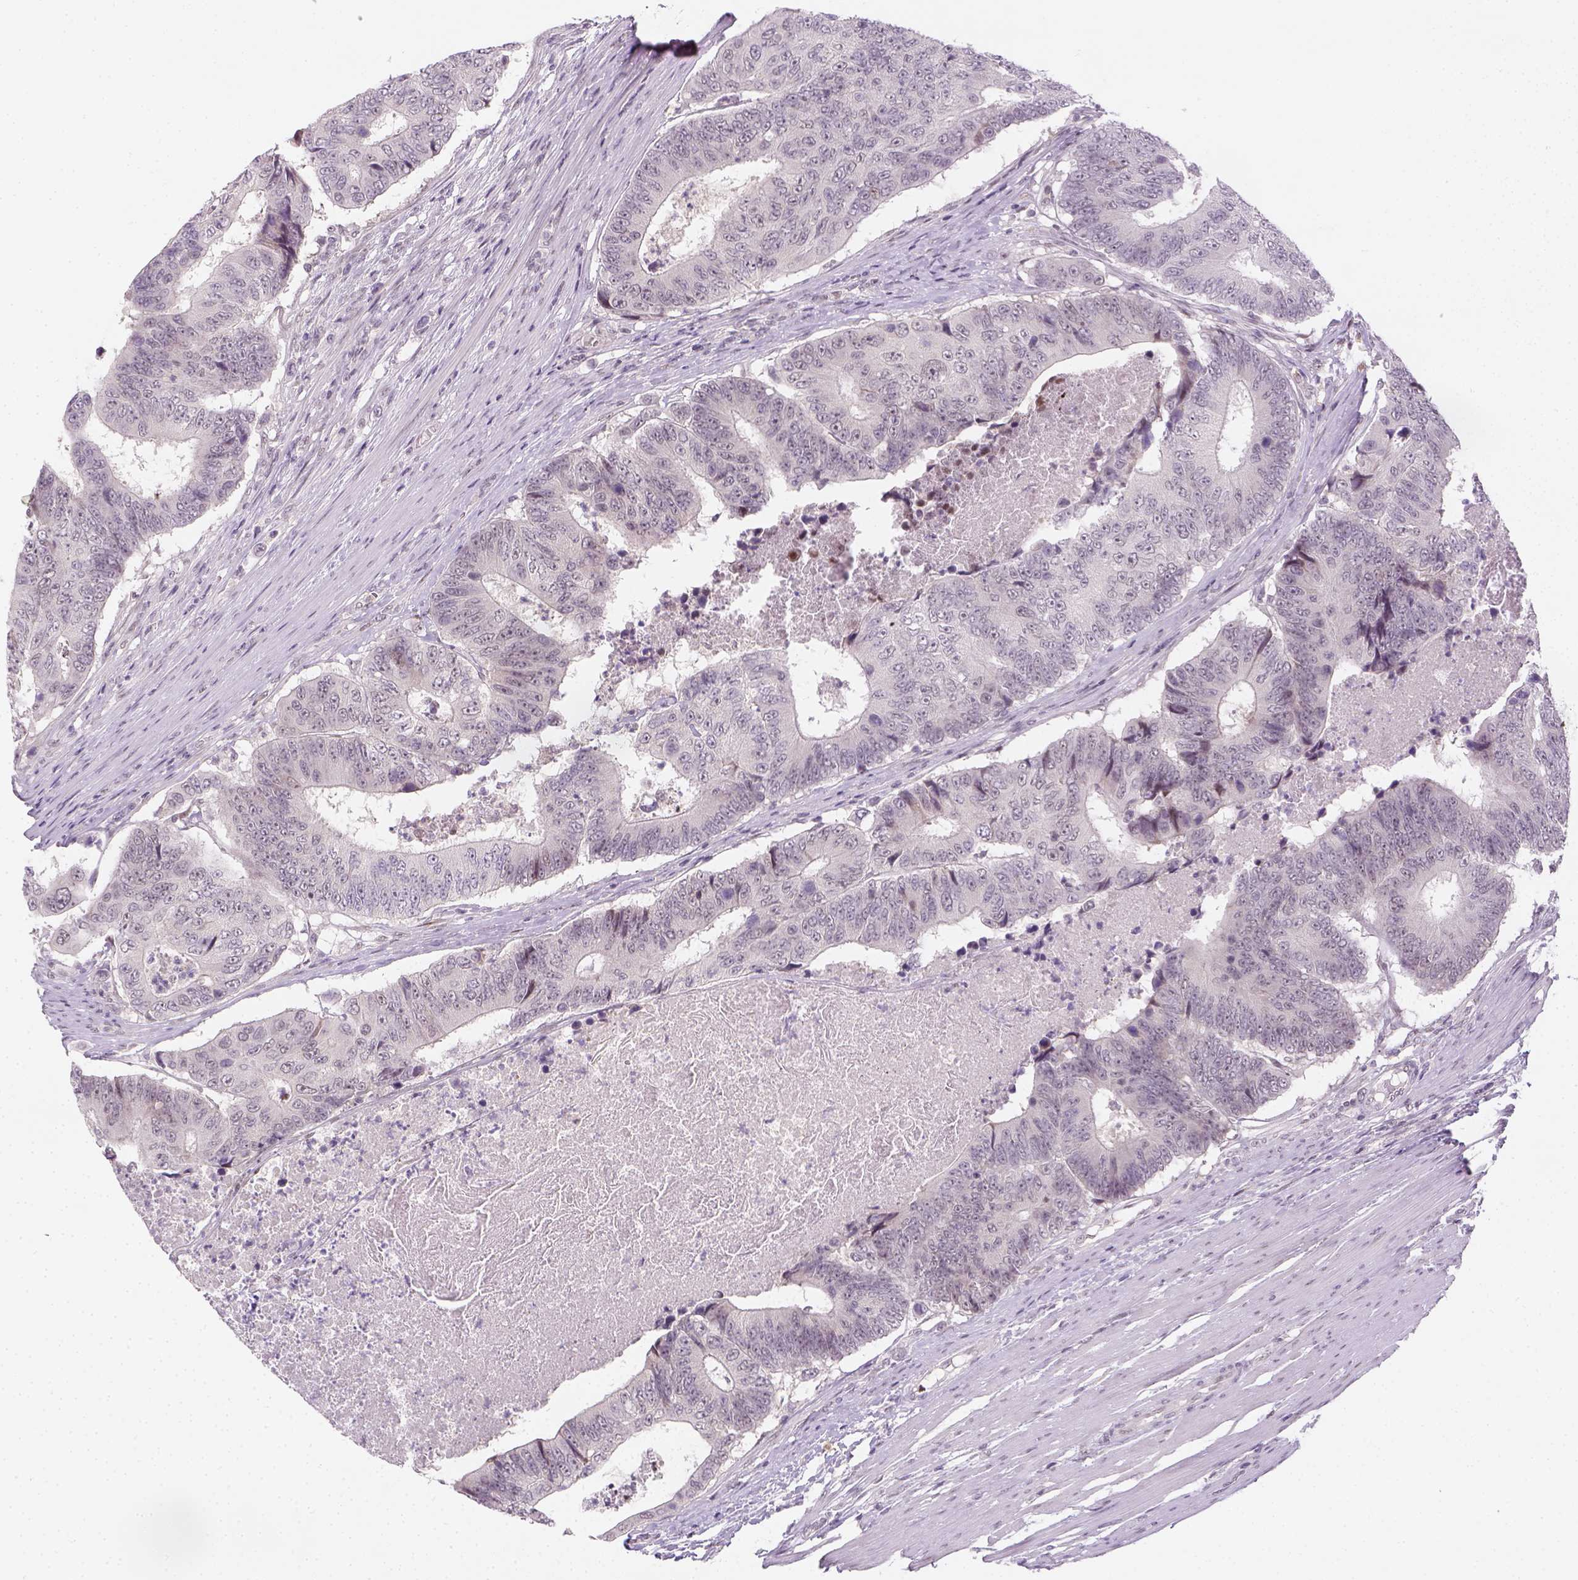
{"staining": {"intensity": "negative", "quantity": "none", "location": "none"}, "tissue": "colorectal cancer", "cell_type": "Tumor cells", "image_type": "cancer", "snomed": [{"axis": "morphology", "description": "Adenocarcinoma, NOS"}, {"axis": "topography", "description": "Colon"}], "caption": "Immunohistochemical staining of human colorectal cancer (adenocarcinoma) reveals no significant expression in tumor cells.", "gene": "MAGEB3", "patient": {"sex": "female", "age": 48}}